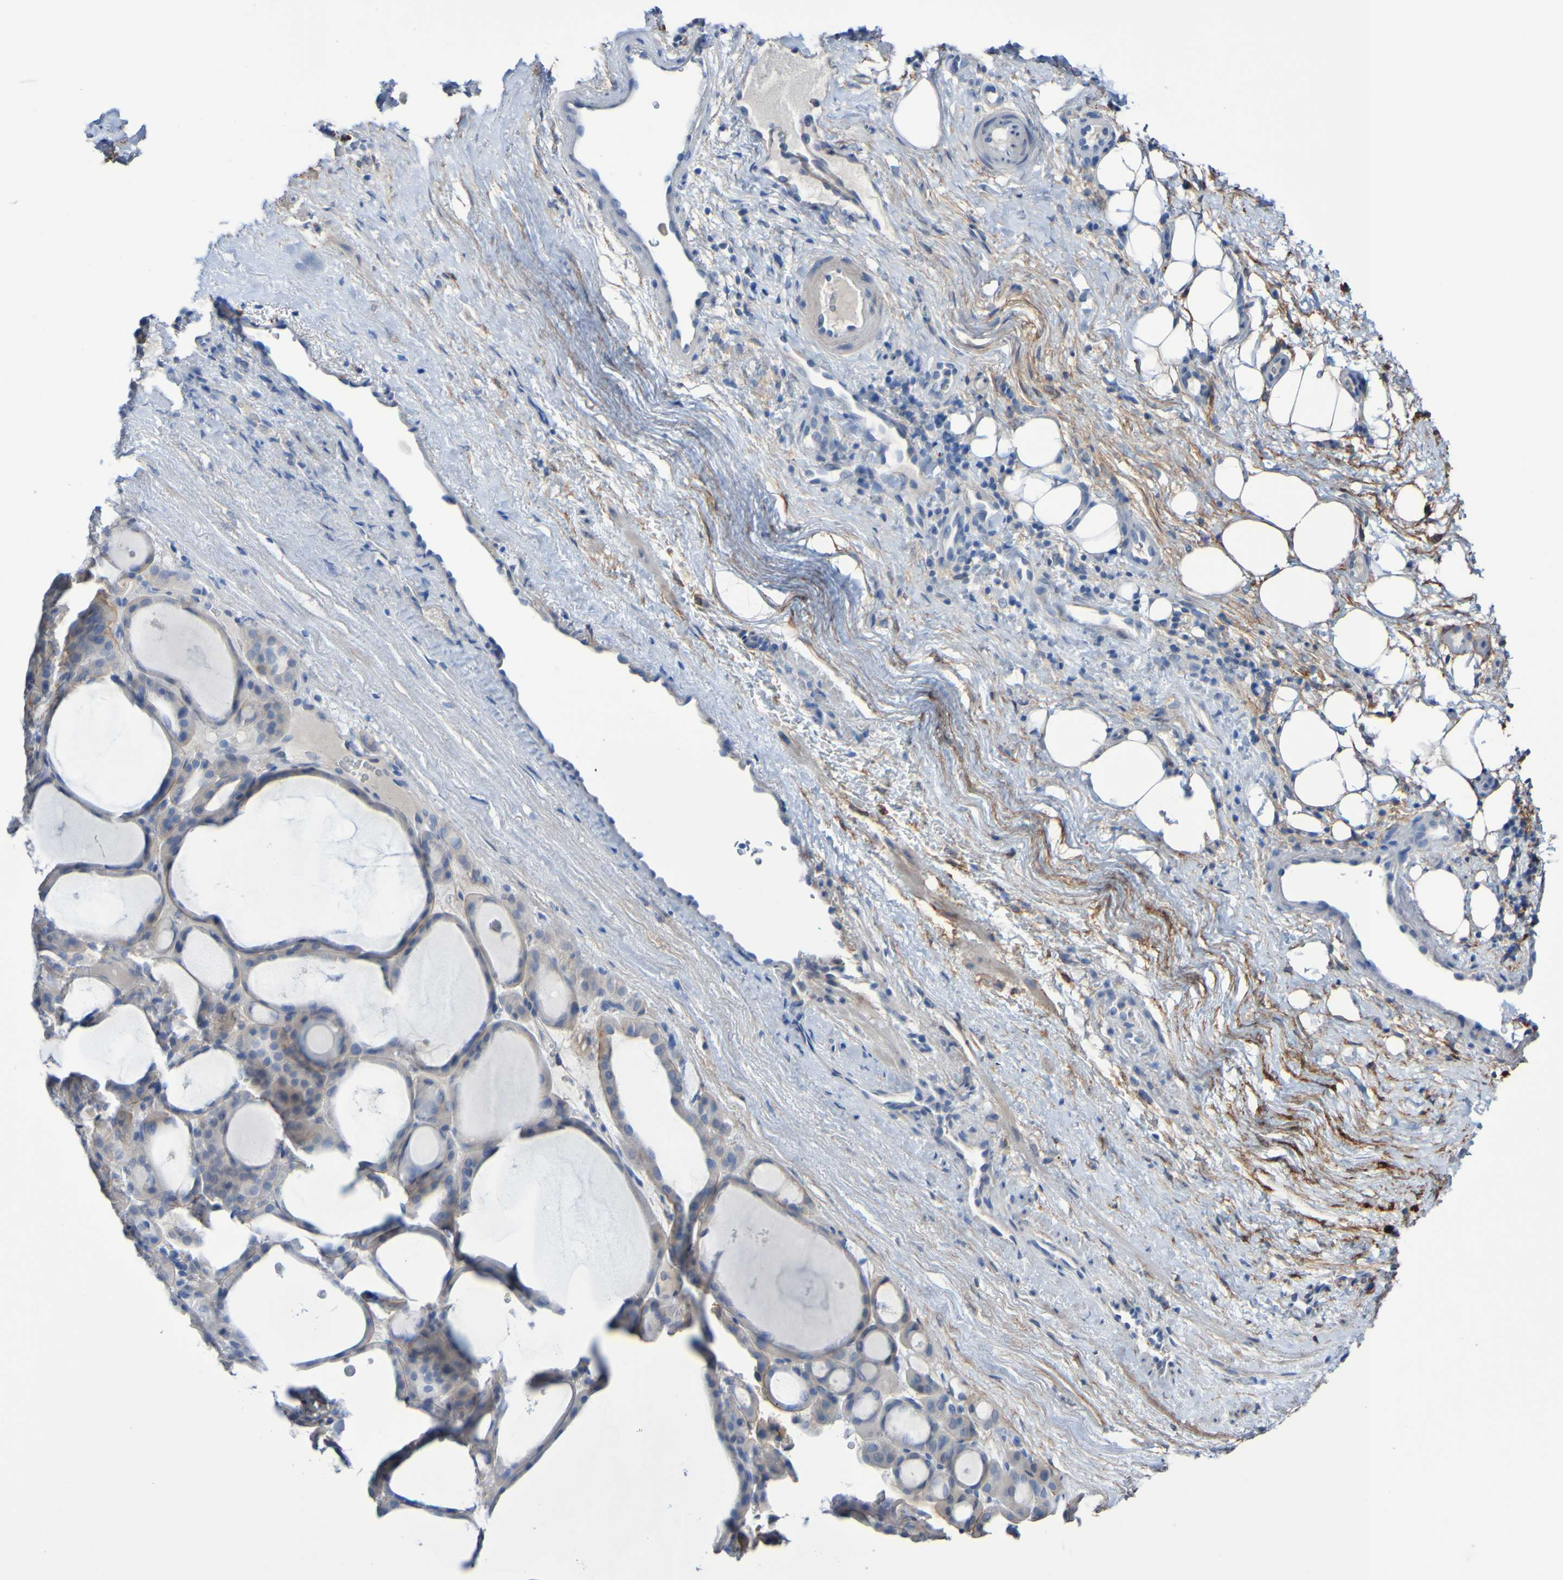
{"staining": {"intensity": "weak", "quantity": "<25%", "location": "cytoplasmic/membranous"}, "tissue": "thyroid gland", "cell_type": "Glandular cells", "image_type": "normal", "snomed": [{"axis": "morphology", "description": "Normal tissue, NOS"}, {"axis": "morphology", "description": "Carcinoma, NOS"}, {"axis": "topography", "description": "Thyroid gland"}], "caption": "There is no significant positivity in glandular cells of thyroid gland. (Stains: DAB immunohistochemistry (IHC) with hematoxylin counter stain, Microscopy: brightfield microscopy at high magnification).", "gene": "SGCB", "patient": {"sex": "female", "age": 86}}